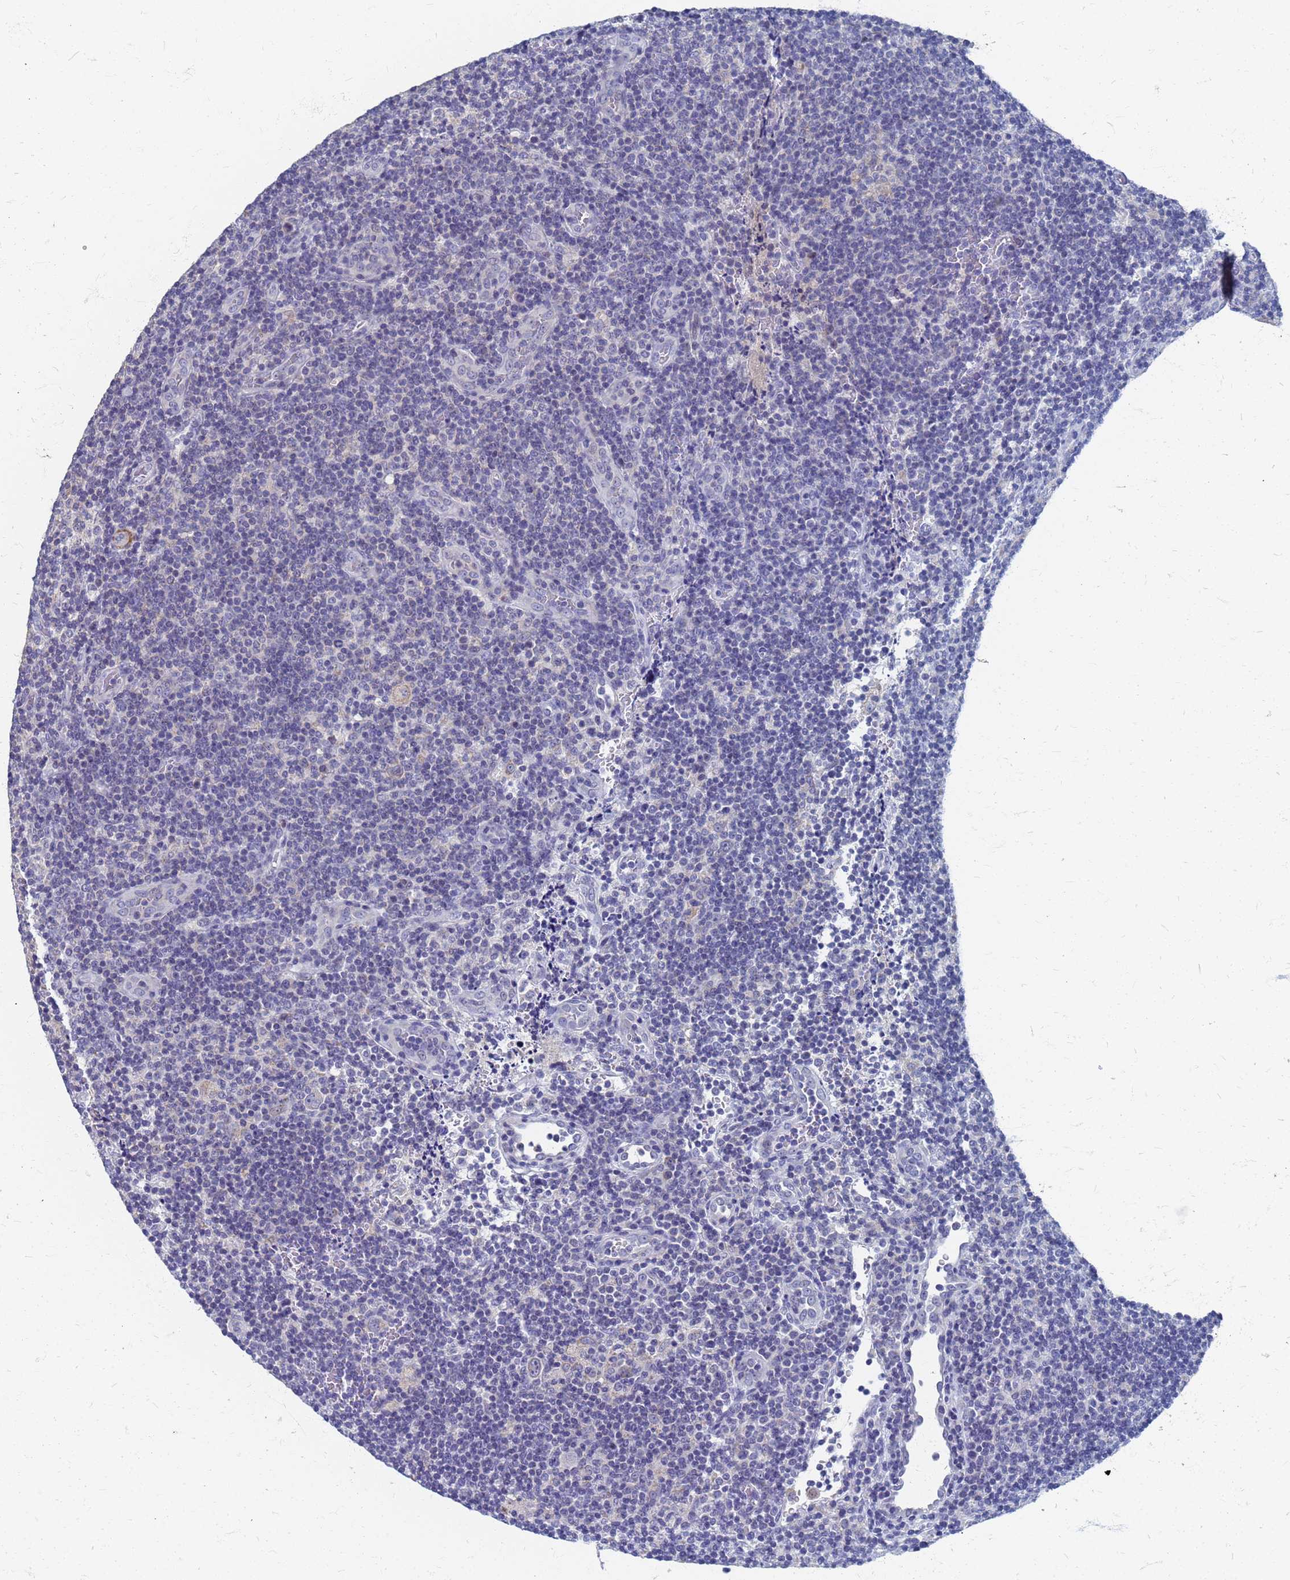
{"staining": {"intensity": "weak", "quantity": "25%-75%", "location": "cytoplasmic/membranous"}, "tissue": "lymphoma", "cell_type": "Tumor cells", "image_type": "cancer", "snomed": [{"axis": "morphology", "description": "Hodgkin's disease, NOS"}, {"axis": "topography", "description": "Lymph node"}], "caption": "Immunohistochemistry photomicrograph of neoplastic tissue: lymphoma stained using immunohistochemistry reveals low levels of weak protein expression localized specifically in the cytoplasmic/membranous of tumor cells, appearing as a cytoplasmic/membranous brown color.", "gene": "ATPAF1", "patient": {"sex": "female", "age": 57}}